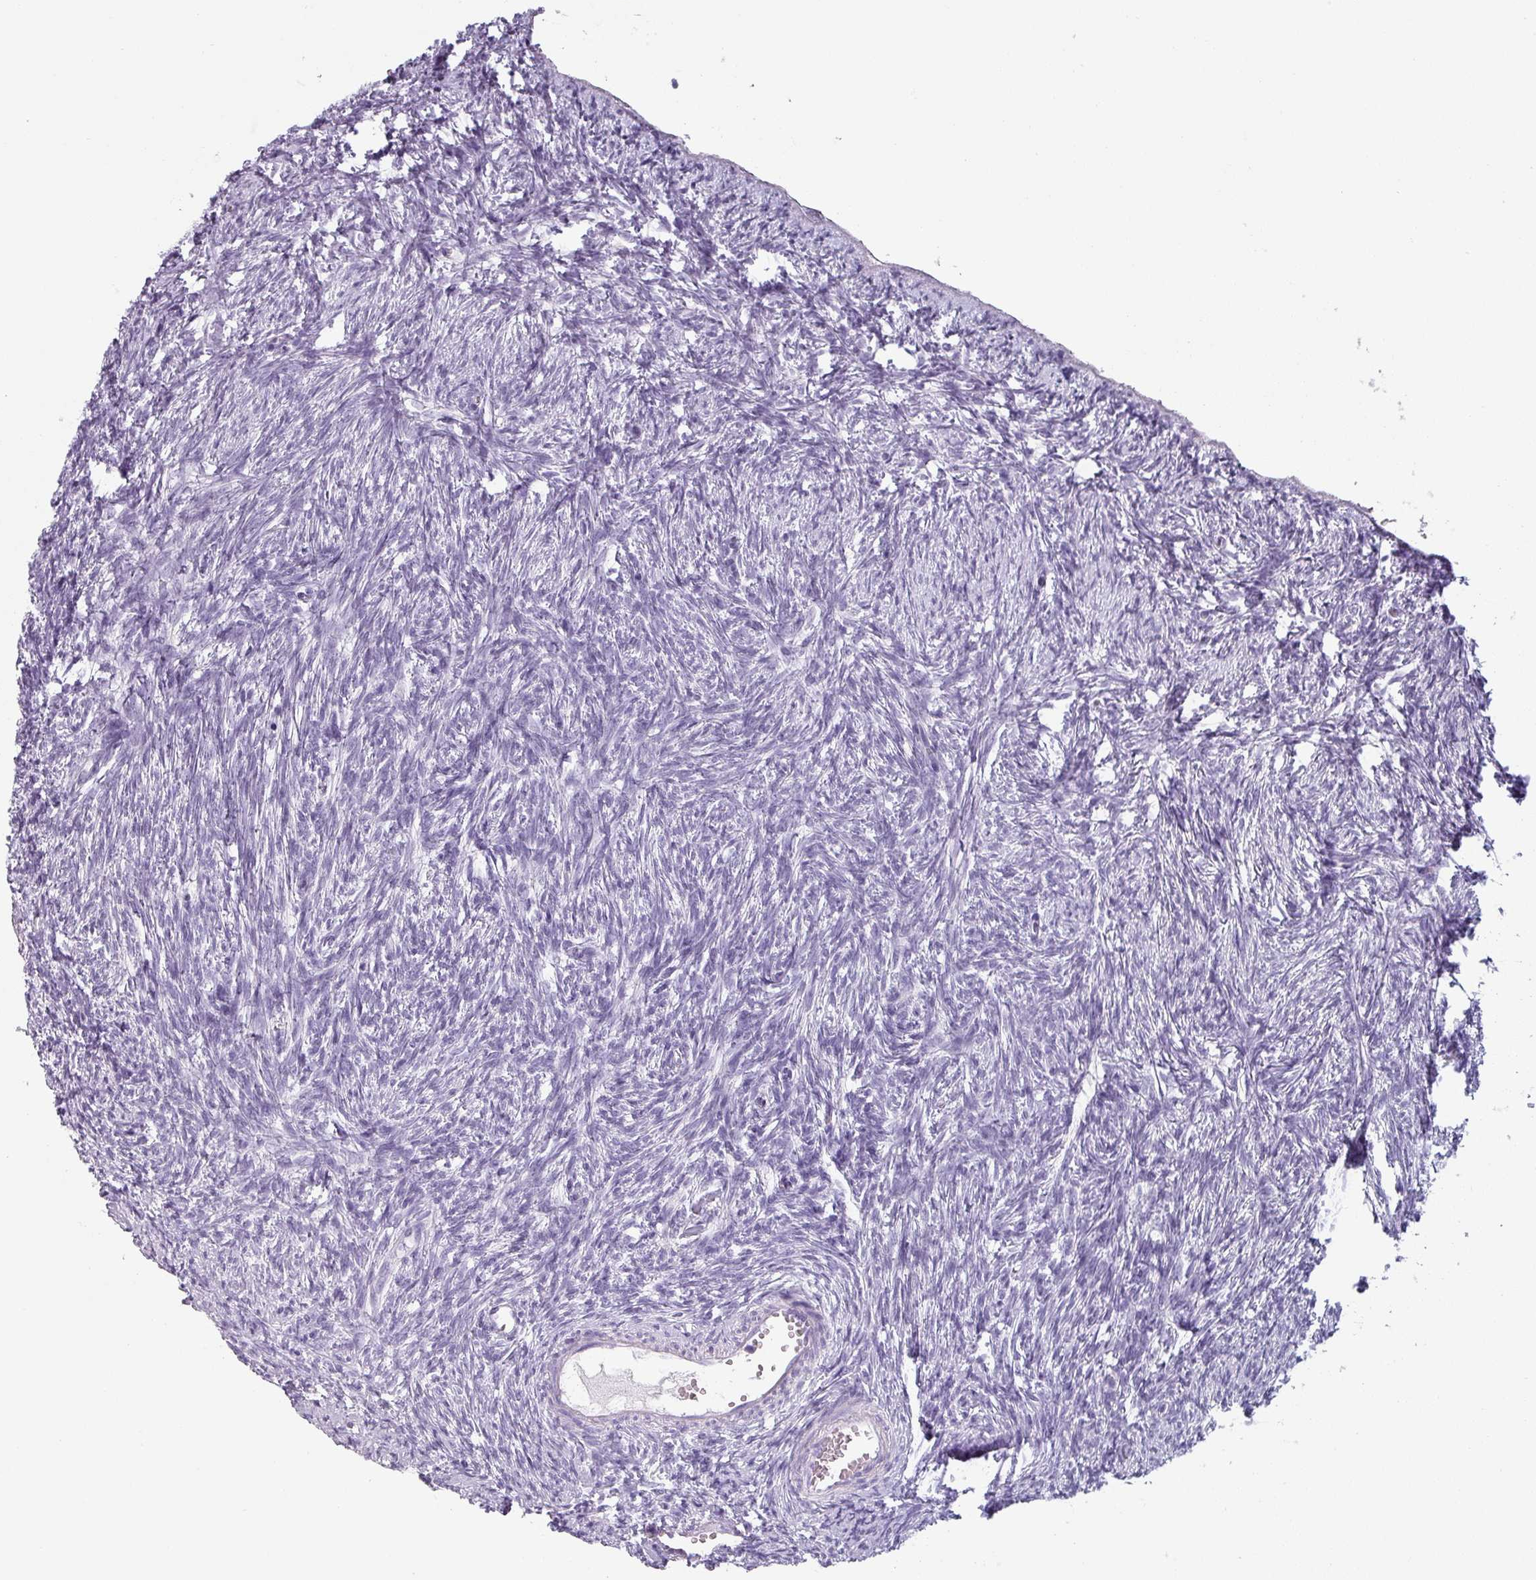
{"staining": {"intensity": "negative", "quantity": "none", "location": "none"}, "tissue": "ovary", "cell_type": "Ovarian stroma cells", "image_type": "normal", "snomed": [{"axis": "morphology", "description": "Normal tissue, NOS"}, {"axis": "topography", "description": "Ovary"}], "caption": "A high-resolution micrograph shows immunohistochemistry staining of benign ovary, which exhibits no significant positivity in ovarian stroma cells.", "gene": "SFTPA1", "patient": {"sex": "female", "age": 51}}